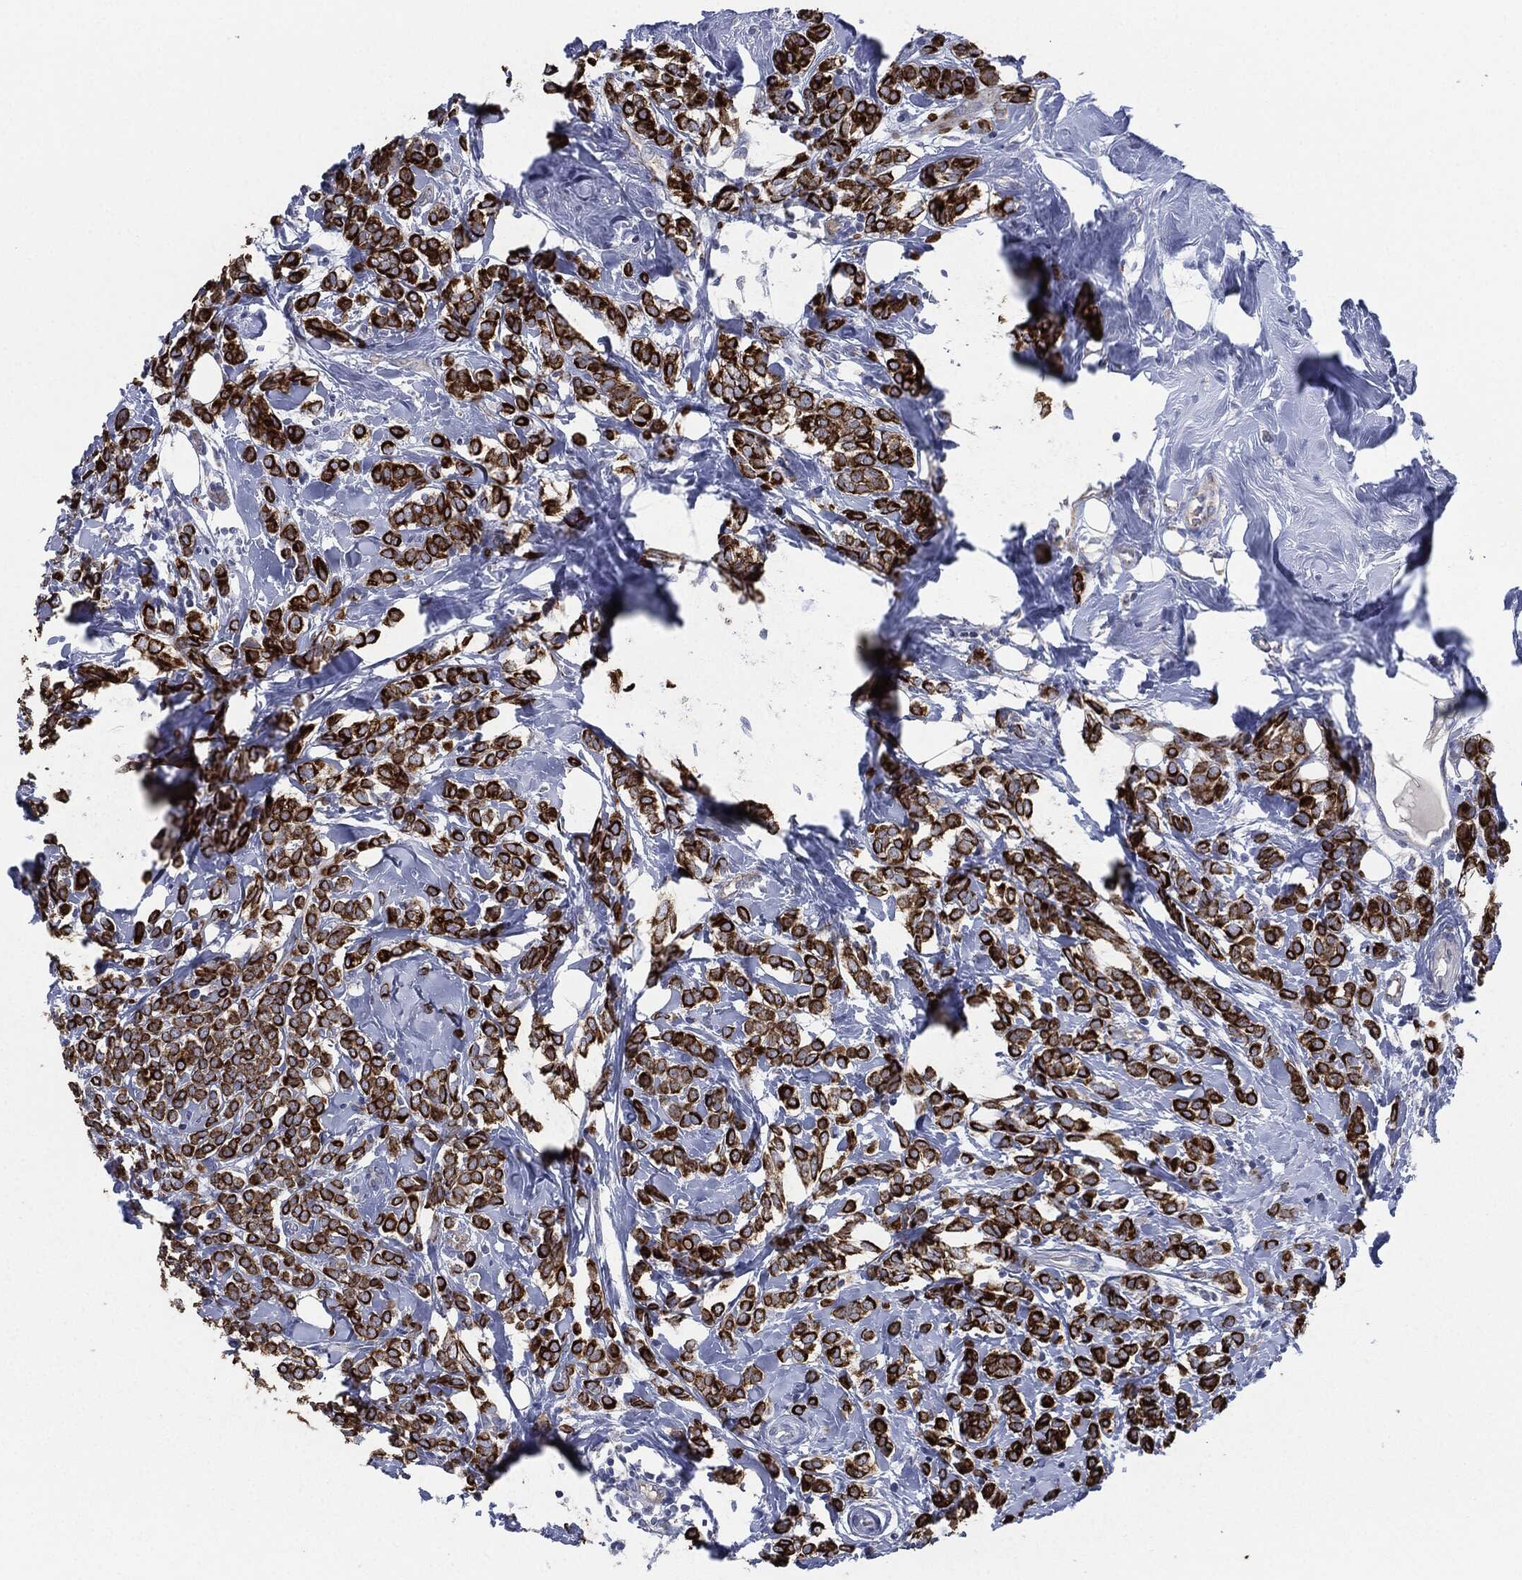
{"staining": {"intensity": "strong", "quantity": ">75%", "location": "cytoplasmic/membranous"}, "tissue": "breast cancer", "cell_type": "Tumor cells", "image_type": "cancer", "snomed": [{"axis": "morphology", "description": "Lobular carcinoma"}, {"axis": "topography", "description": "Breast"}], "caption": "There is high levels of strong cytoplasmic/membranous expression in tumor cells of lobular carcinoma (breast), as demonstrated by immunohistochemical staining (brown color).", "gene": "SHROOM2", "patient": {"sex": "female", "age": 49}}